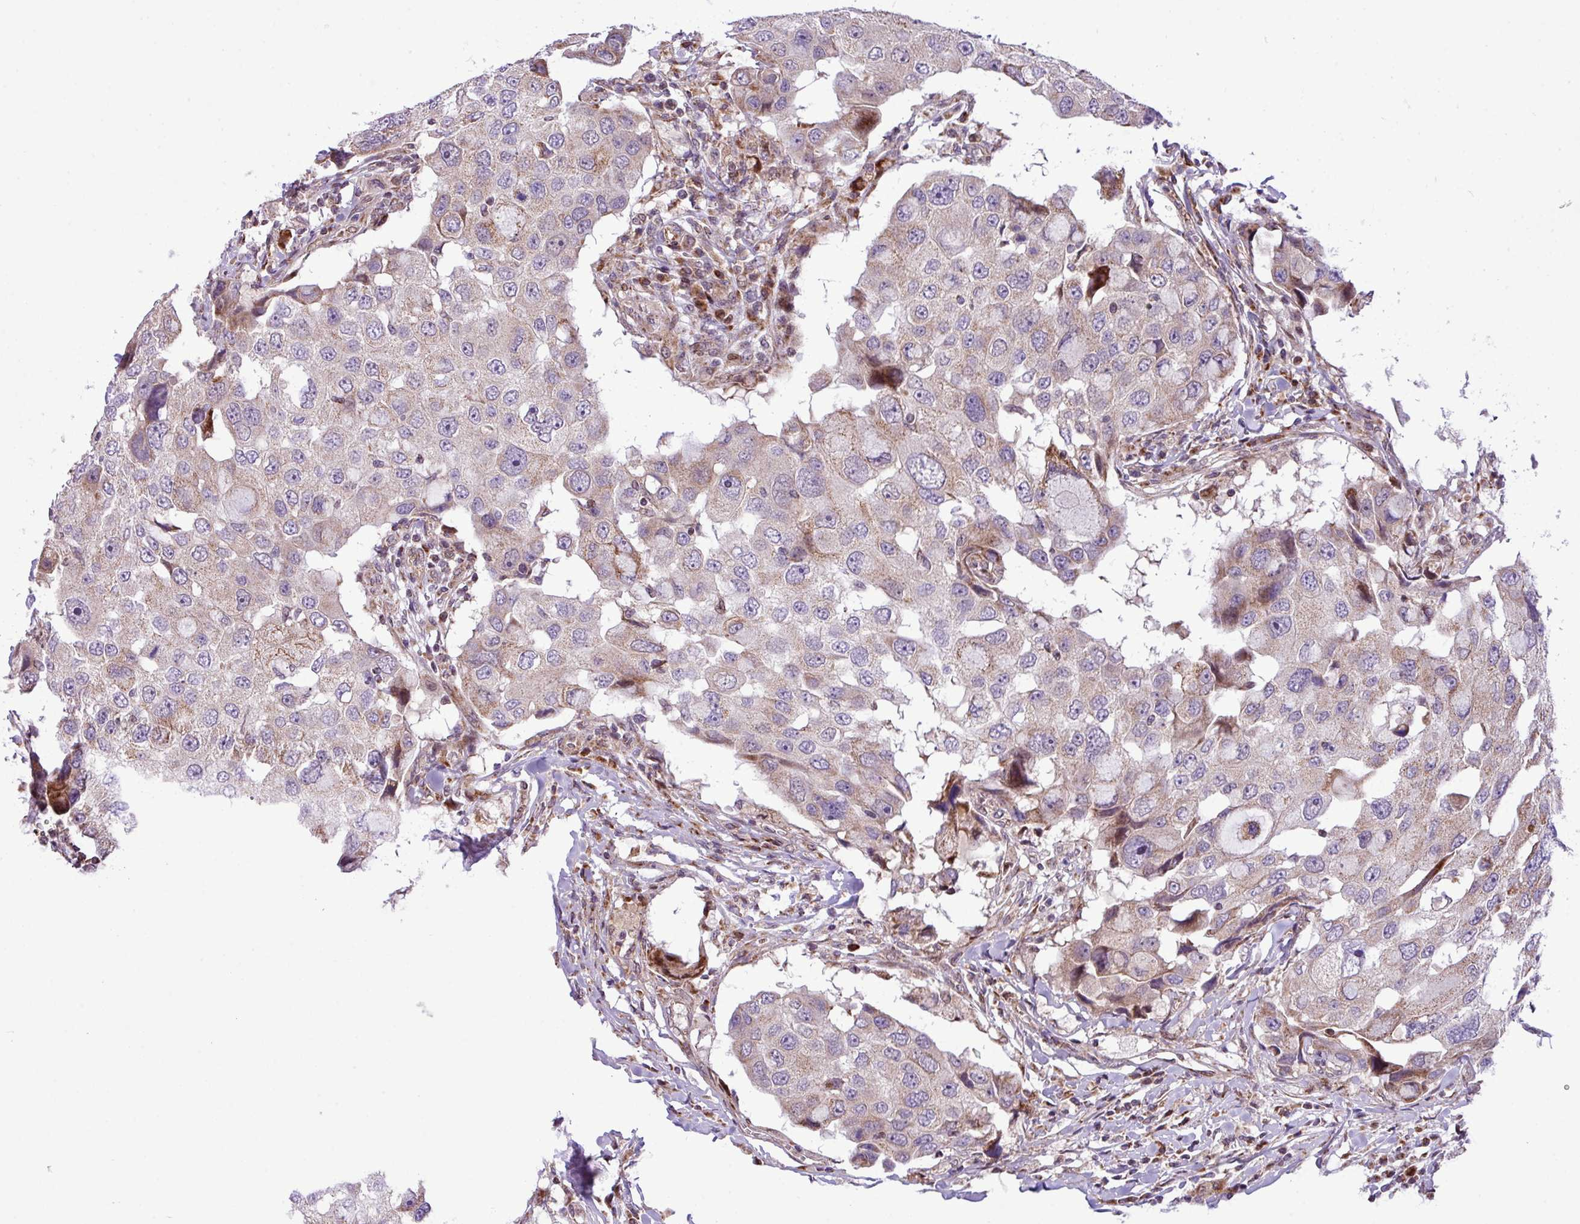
{"staining": {"intensity": "weak", "quantity": "<25%", "location": "cytoplasmic/membranous"}, "tissue": "breast cancer", "cell_type": "Tumor cells", "image_type": "cancer", "snomed": [{"axis": "morphology", "description": "Duct carcinoma"}, {"axis": "topography", "description": "Breast"}], "caption": "Breast cancer (intraductal carcinoma) stained for a protein using immunohistochemistry (IHC) shows no expression tumor cells.", "gene": "B3GNT9", "patient": {"sex": "female", "age": 27}}